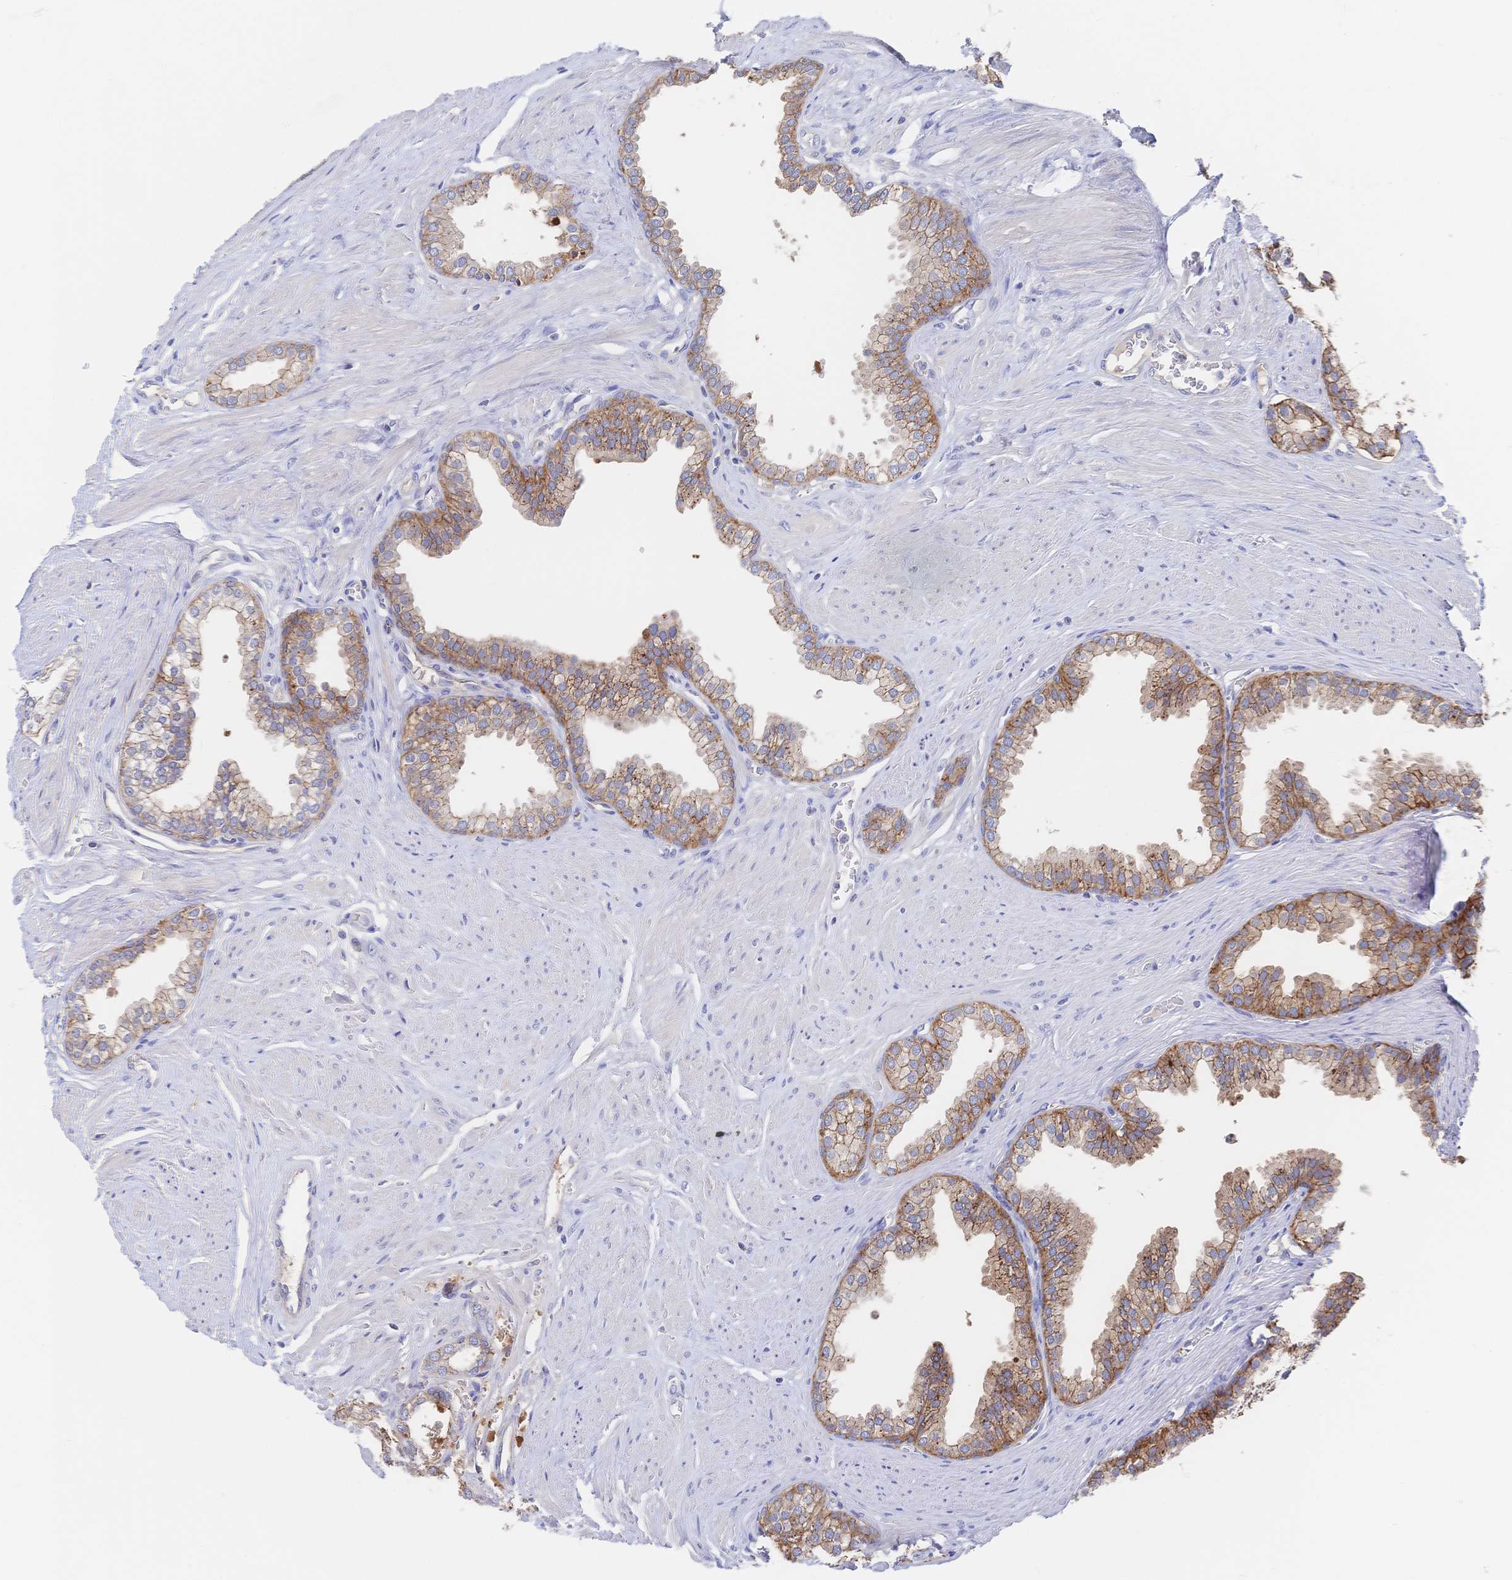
{"staining": {"intensity": "moderate", "quantity": ">75%", "location": "cytoplasmic/membranous"}, "tissue": "prostate", "cell_type": "Glandular cells", "image_type": "normal", "snomed": [{"axis": "morphology", "description": "Normal tissue, NOS"}, {"axis": "topography", "description": "Prostate"}, {"axis": "topography", "description": "Peripheral nerve tissue"}], "caption": "Normal prostate demonstrates moderate cytoplasmic/membranous positivity in about >75% of glandular cells.", "gene": "F11R", "patient": {"sex": "male", "age": 55}}